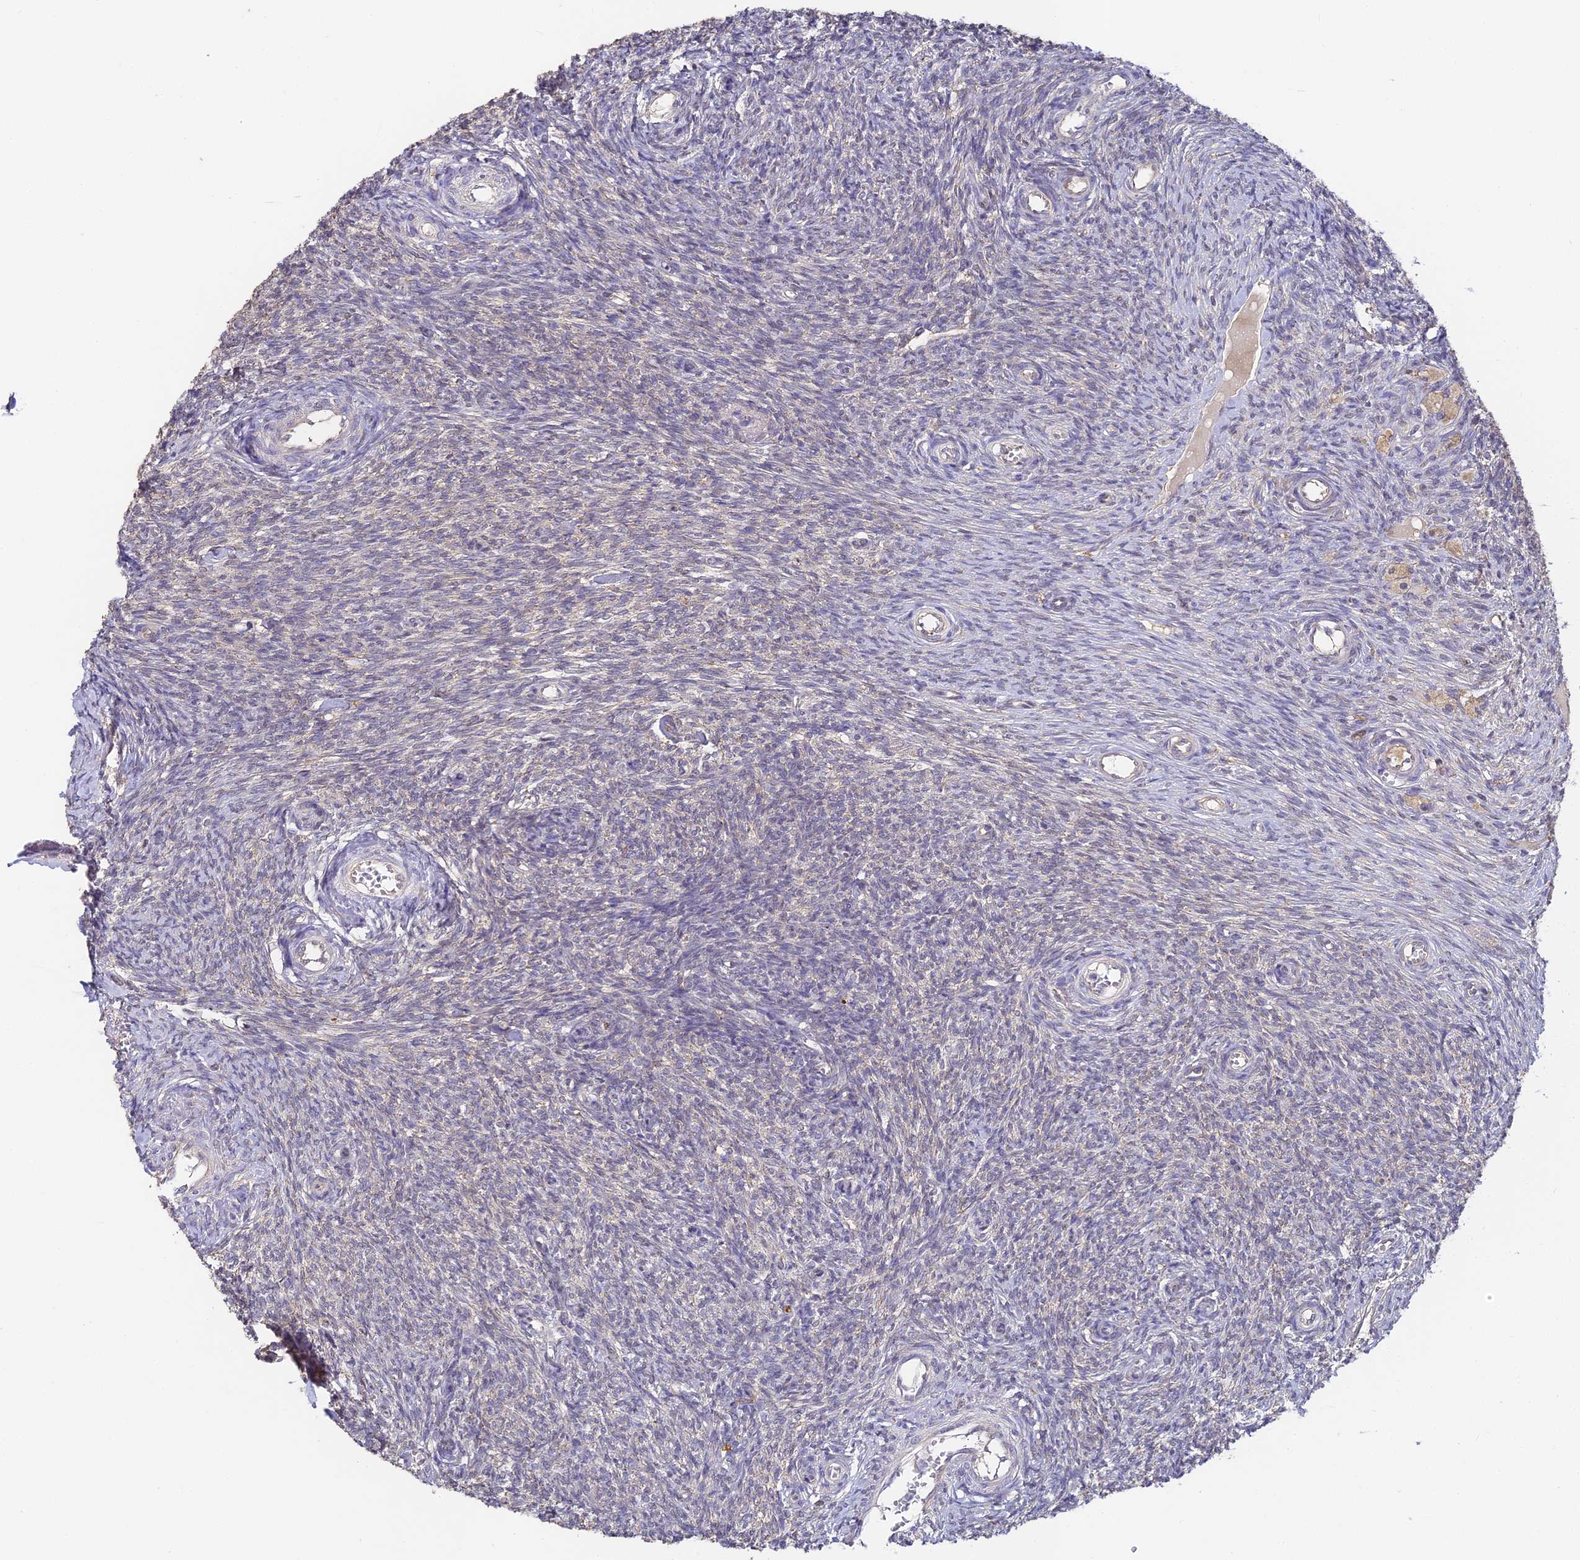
{"staining": {"intensity": "negative", "quantity": "none", "location": "none"}, "tissue": "ovary", "cell_type": "Ovarian stroma cells", "image_type": "normal", "snomed": [{"axis": "morphology", "description": "Normal tissue, NOS"}, {"axis": "topography", "description": "Ovary"}], "caption": "DAB (3,3'-diaminobenzidine) immunohistochemical staining of benign ovary shows no significant positivity in ovarian stroma cells. (DAB immunohistochemistry (IHC) visualized using brightfield microscopy, high magnification).", "gene": "YAE1", "patient": {"sex": "female", "age": 44}}